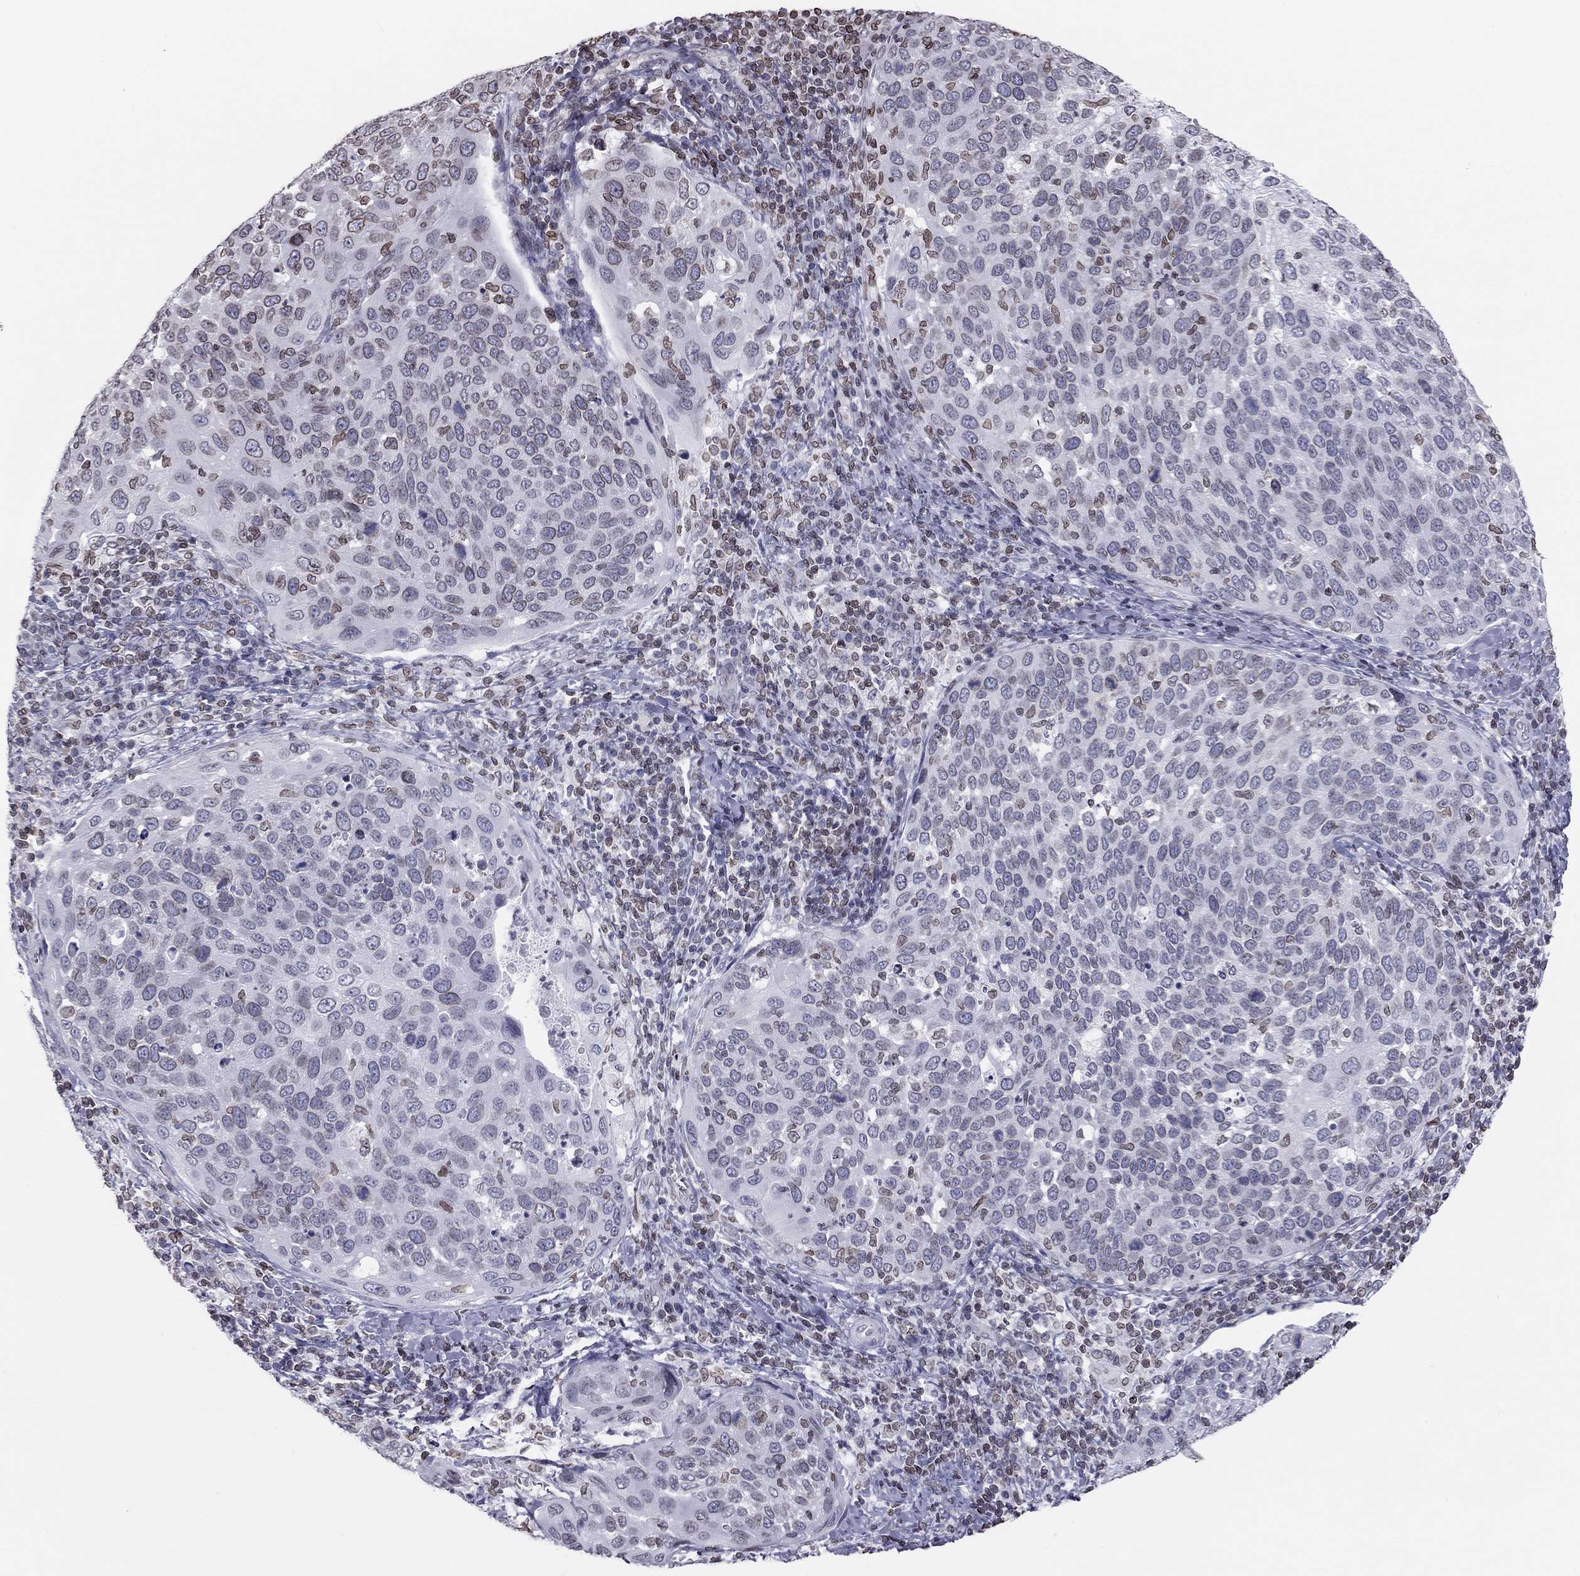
{"staining": {"intensity": "moderate", "quantity": "<25%", "location": "cytoplasmic/membranous,nuclear"}, "tissue": "cervical cancer", "cell_type": "Tumor cells", "image_type": "cancer", "snomed": [{"axis": "morphology", "description": "Squamous cell carcinoma, NOS"}, {"axis": "topography", "description": "Cervix"}], "caption": "This is a histology image of immunohistochemistry (IHC) staining of cervical cancer (squamous cell carcinoma), which shows moderate staining in the cytoplasmic/membranous and nuclear of tumor cells.", "gene": "ESPL1", "patient": {"sex": "female", "age": 54}}